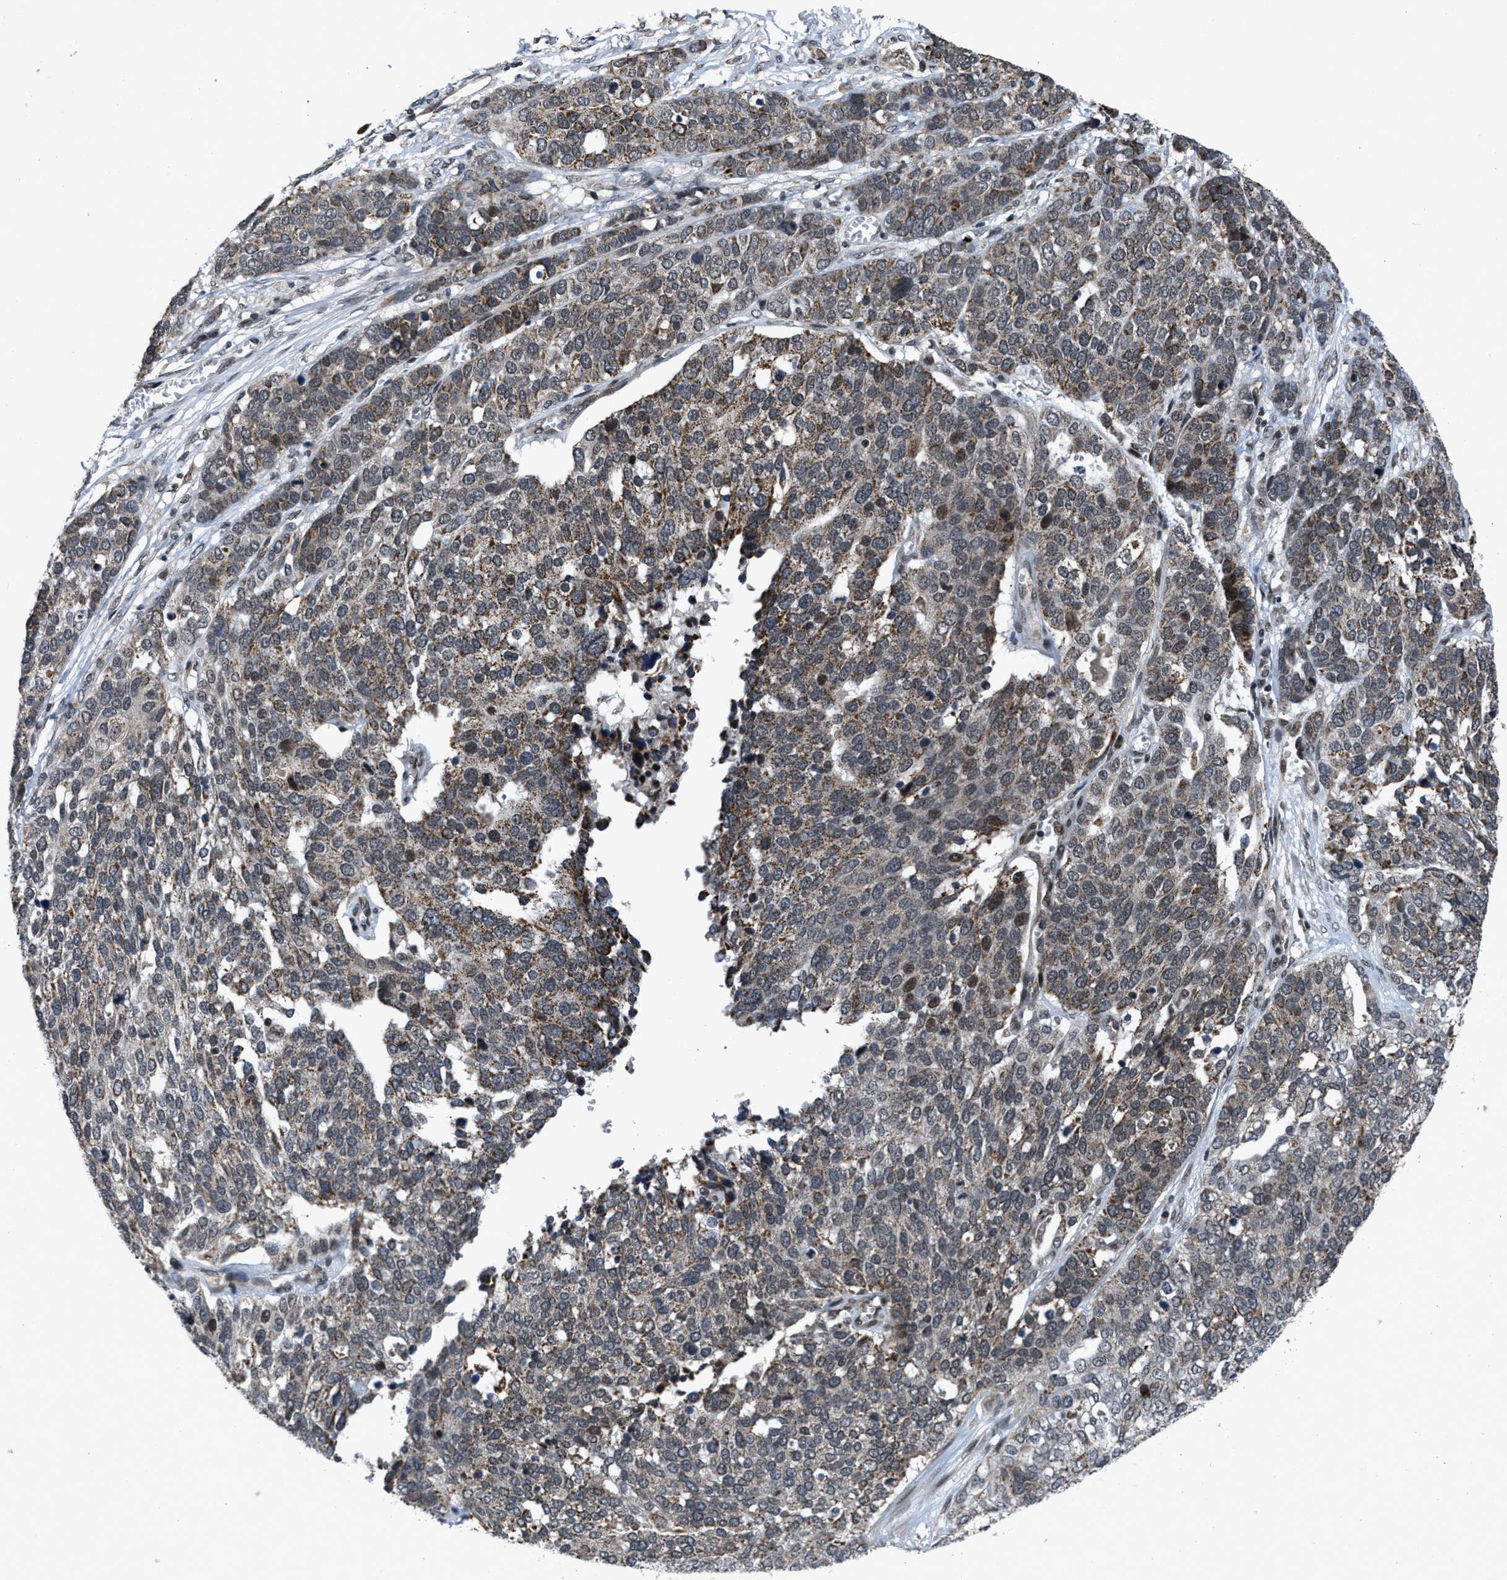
{"staining": {"intensity": "moderate", "quantity": "<25%", "location": "cytoplasmic/membranous,nuclear"}, "tissue": "ovarian cancer", "cell_type": "Tumor cells", "image_type": "cancer", "snomed": [{"axis": "morphology", "description": "Cystadenocarcinoma, serous, NOS"}, {"axis": "topography", "description": "Ovary"}], "caption": "An immunohistochemistry image of tumor tissue is shown. Protein staining in brown shows moderate cytoplasmic/membranous and nuclear positivity in ovarian cancer within tumor cells. Using DAB (3,3'-diaminobenzidine) (brown) and hematoxylin (blue) stains, captured at high magnification using brightfield microscopy.", "gene": "ZNHIT1", "patient": {"sex": "female", "age": 44}}